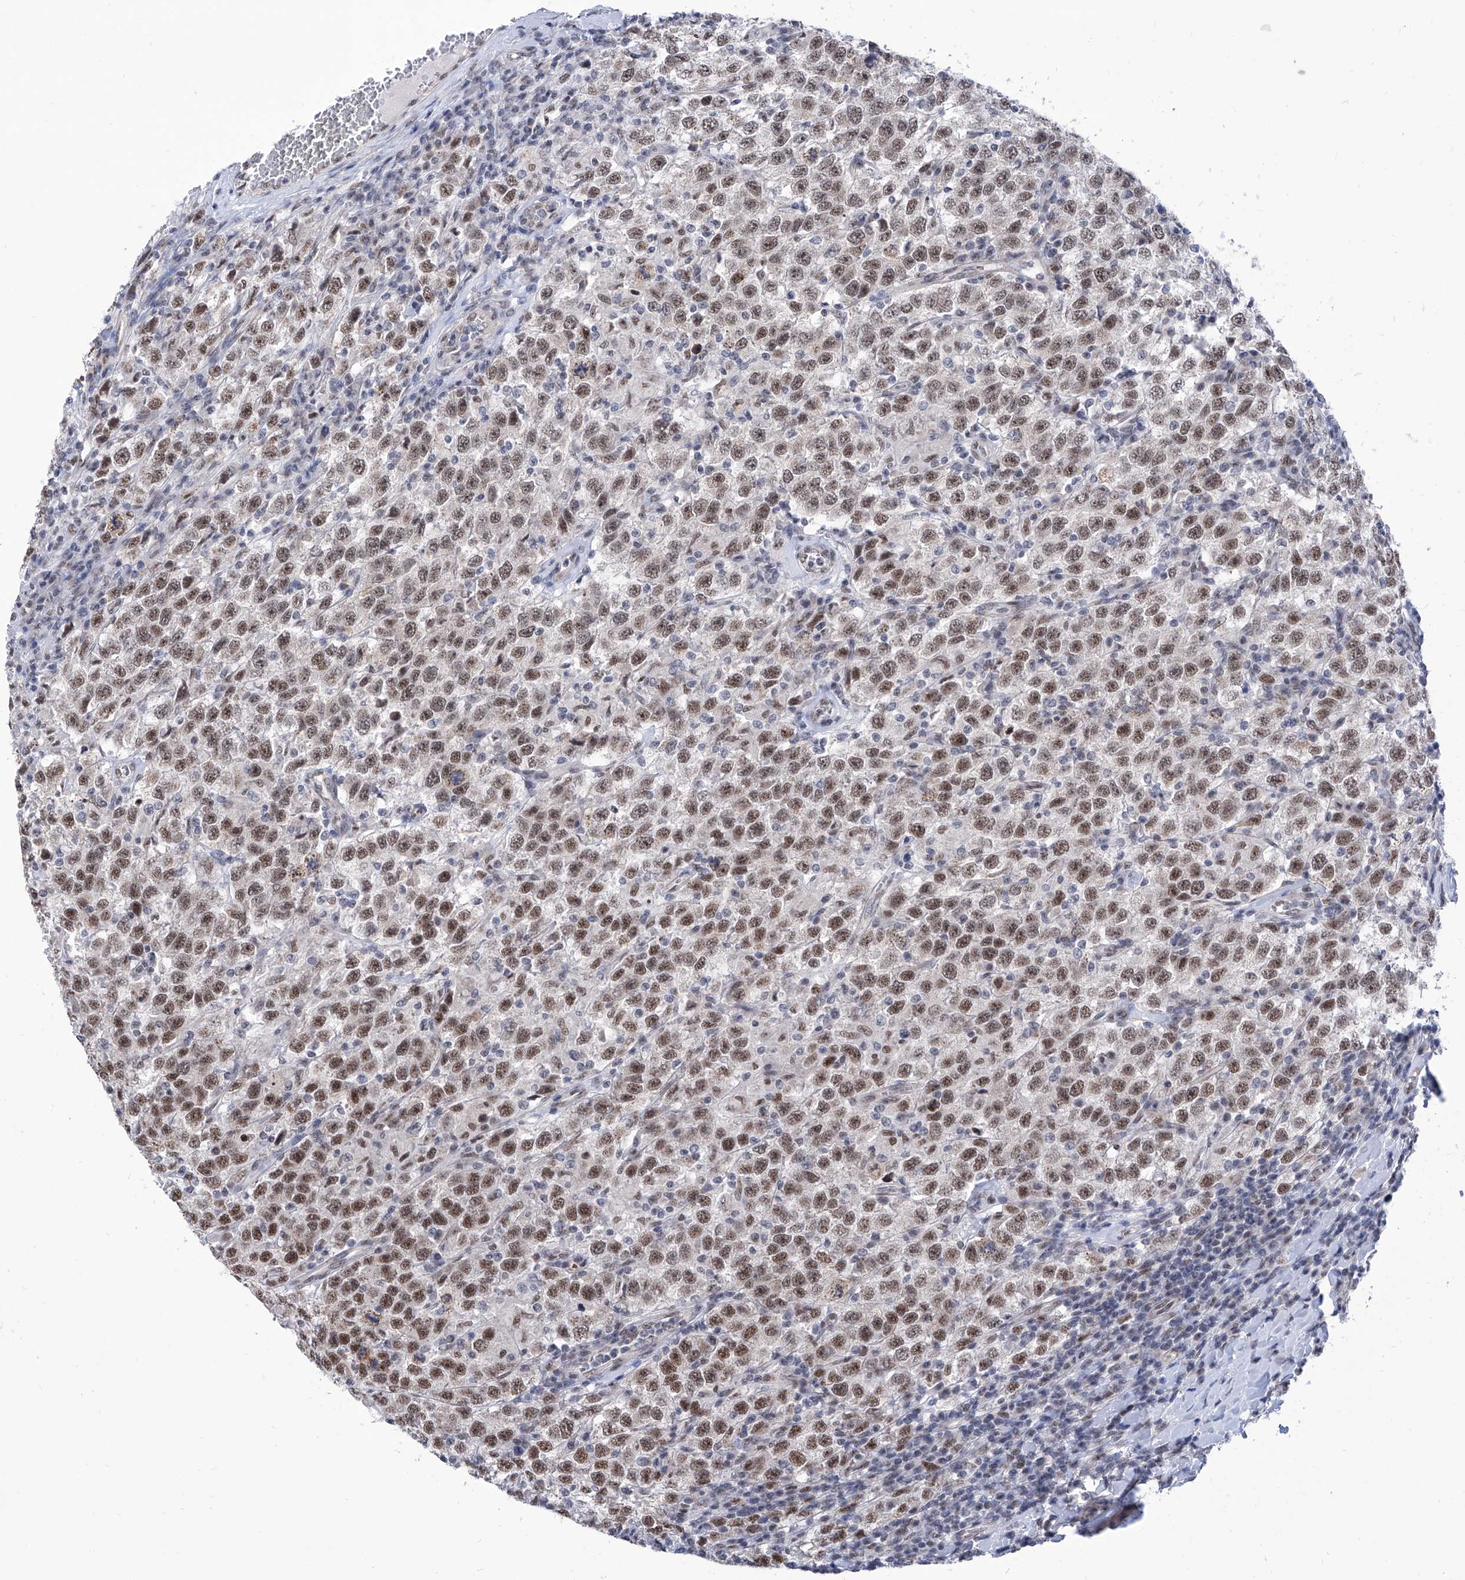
{"staining": {"intensity": "moderate", "quantity": ">75%", "location": "nuclear"}, "tissue": "testis cancer", "cell_type": "Tumor cells", "image_type": "cancer", "snomed": [{"axis": "morphology", "description": "Seminoma, NOS"}, {"axis": "topography", "description": "Testis"}], "caption": "Tumor cells show moderate nuclear positivity in about >75% of cells in testis seminoma.", "gene": "SART1", "patient": {"sex": "male", "age": 41}}